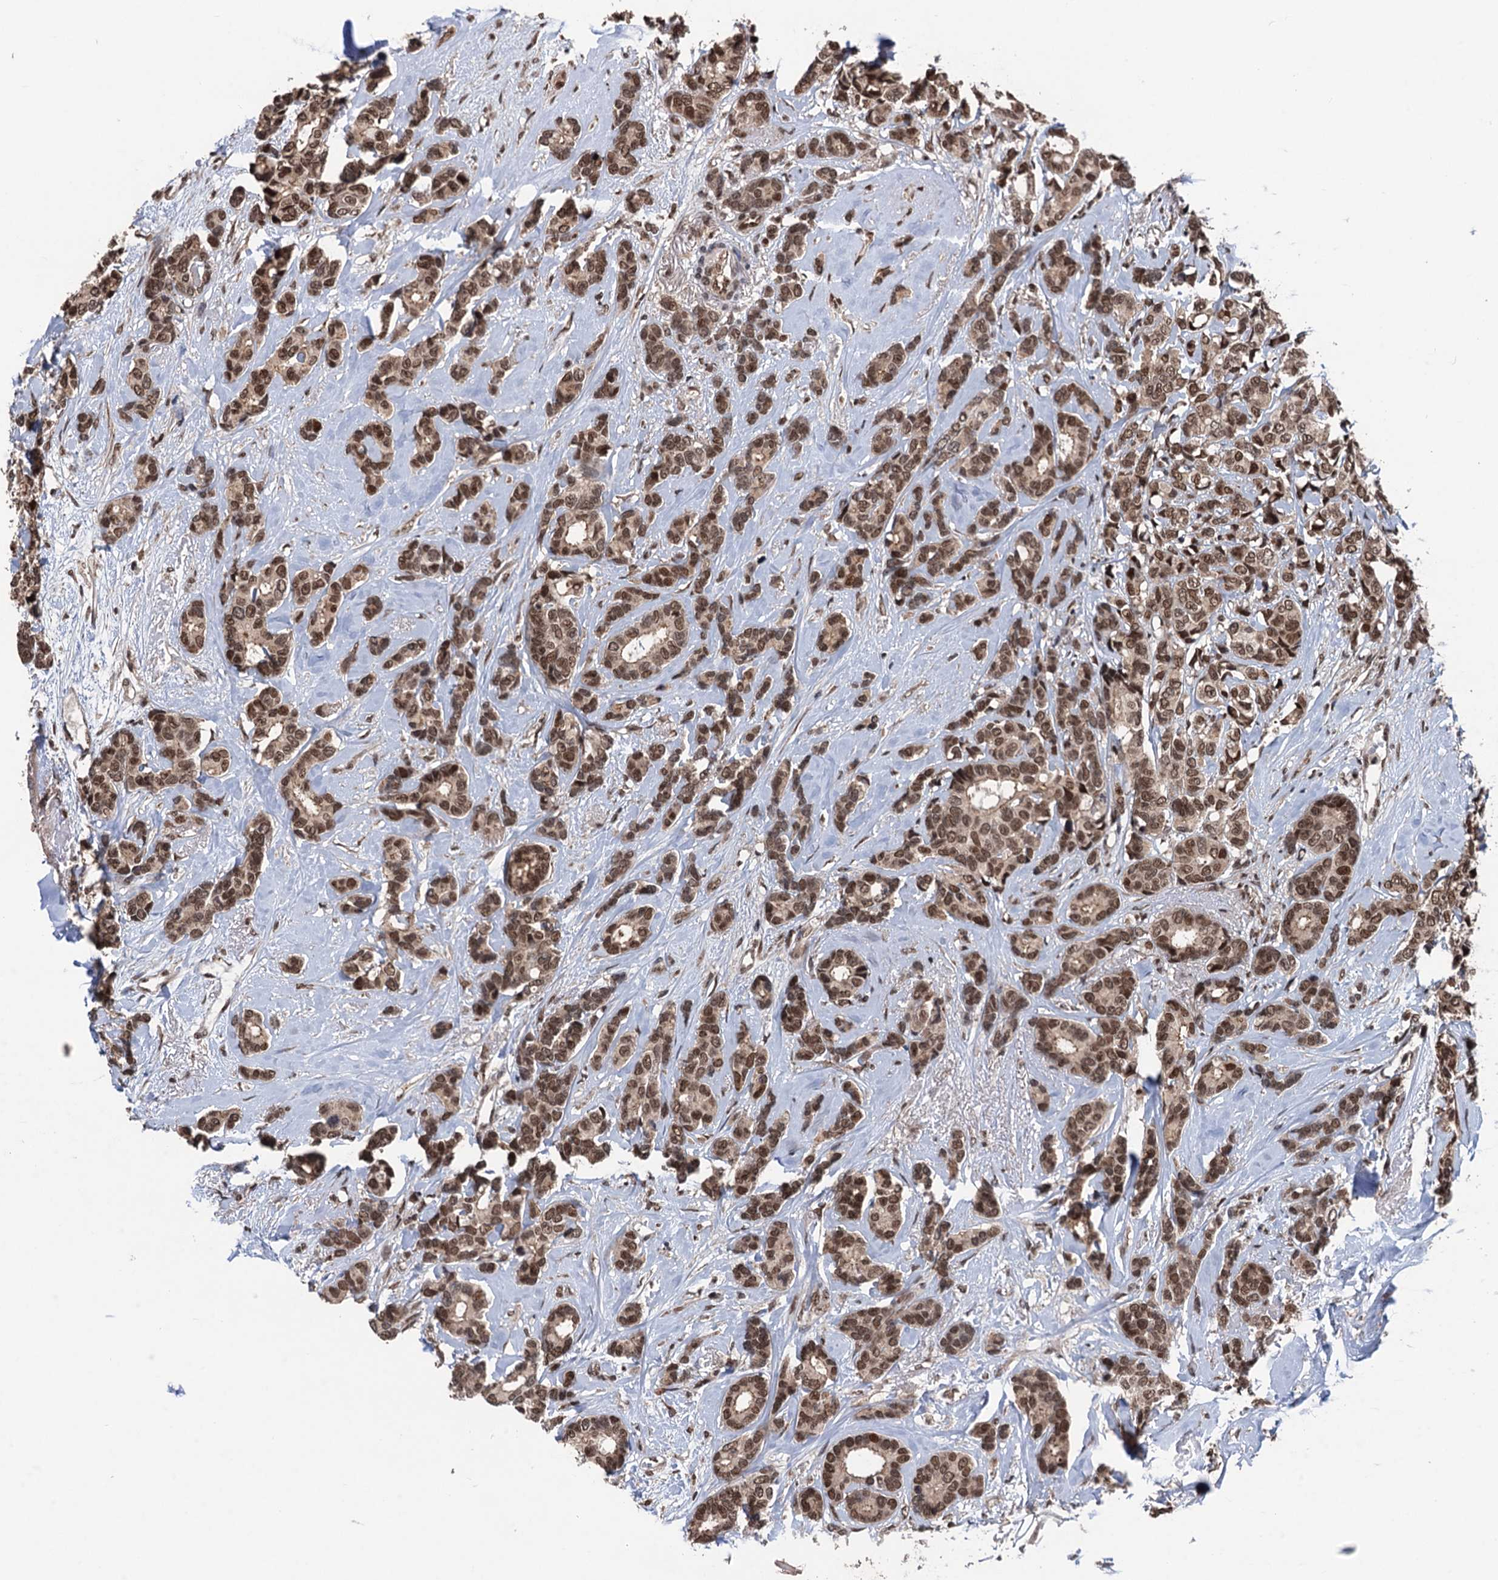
{"staining": {"intensity": "moderate", "quantity": ">75%", "location": "nuclear"}, "tissue": "breast cancer", "cell_type": "Tumor cells", "image_type": "cancer", "snomed": [{"axis": "morphology", "description": "Duct carcinoma"}, {"axis": "topography", "description": "Breast"}], "caption": "Immunohistochemical staining of breast intraductal carcinoma reveals medium levels of moderate nuclear protein positivity in approximately >75% of tumor cells. Nuclei are stained in blue.", "gene": "RASSF4", "patient": {"sex": "female", "age": 87}}